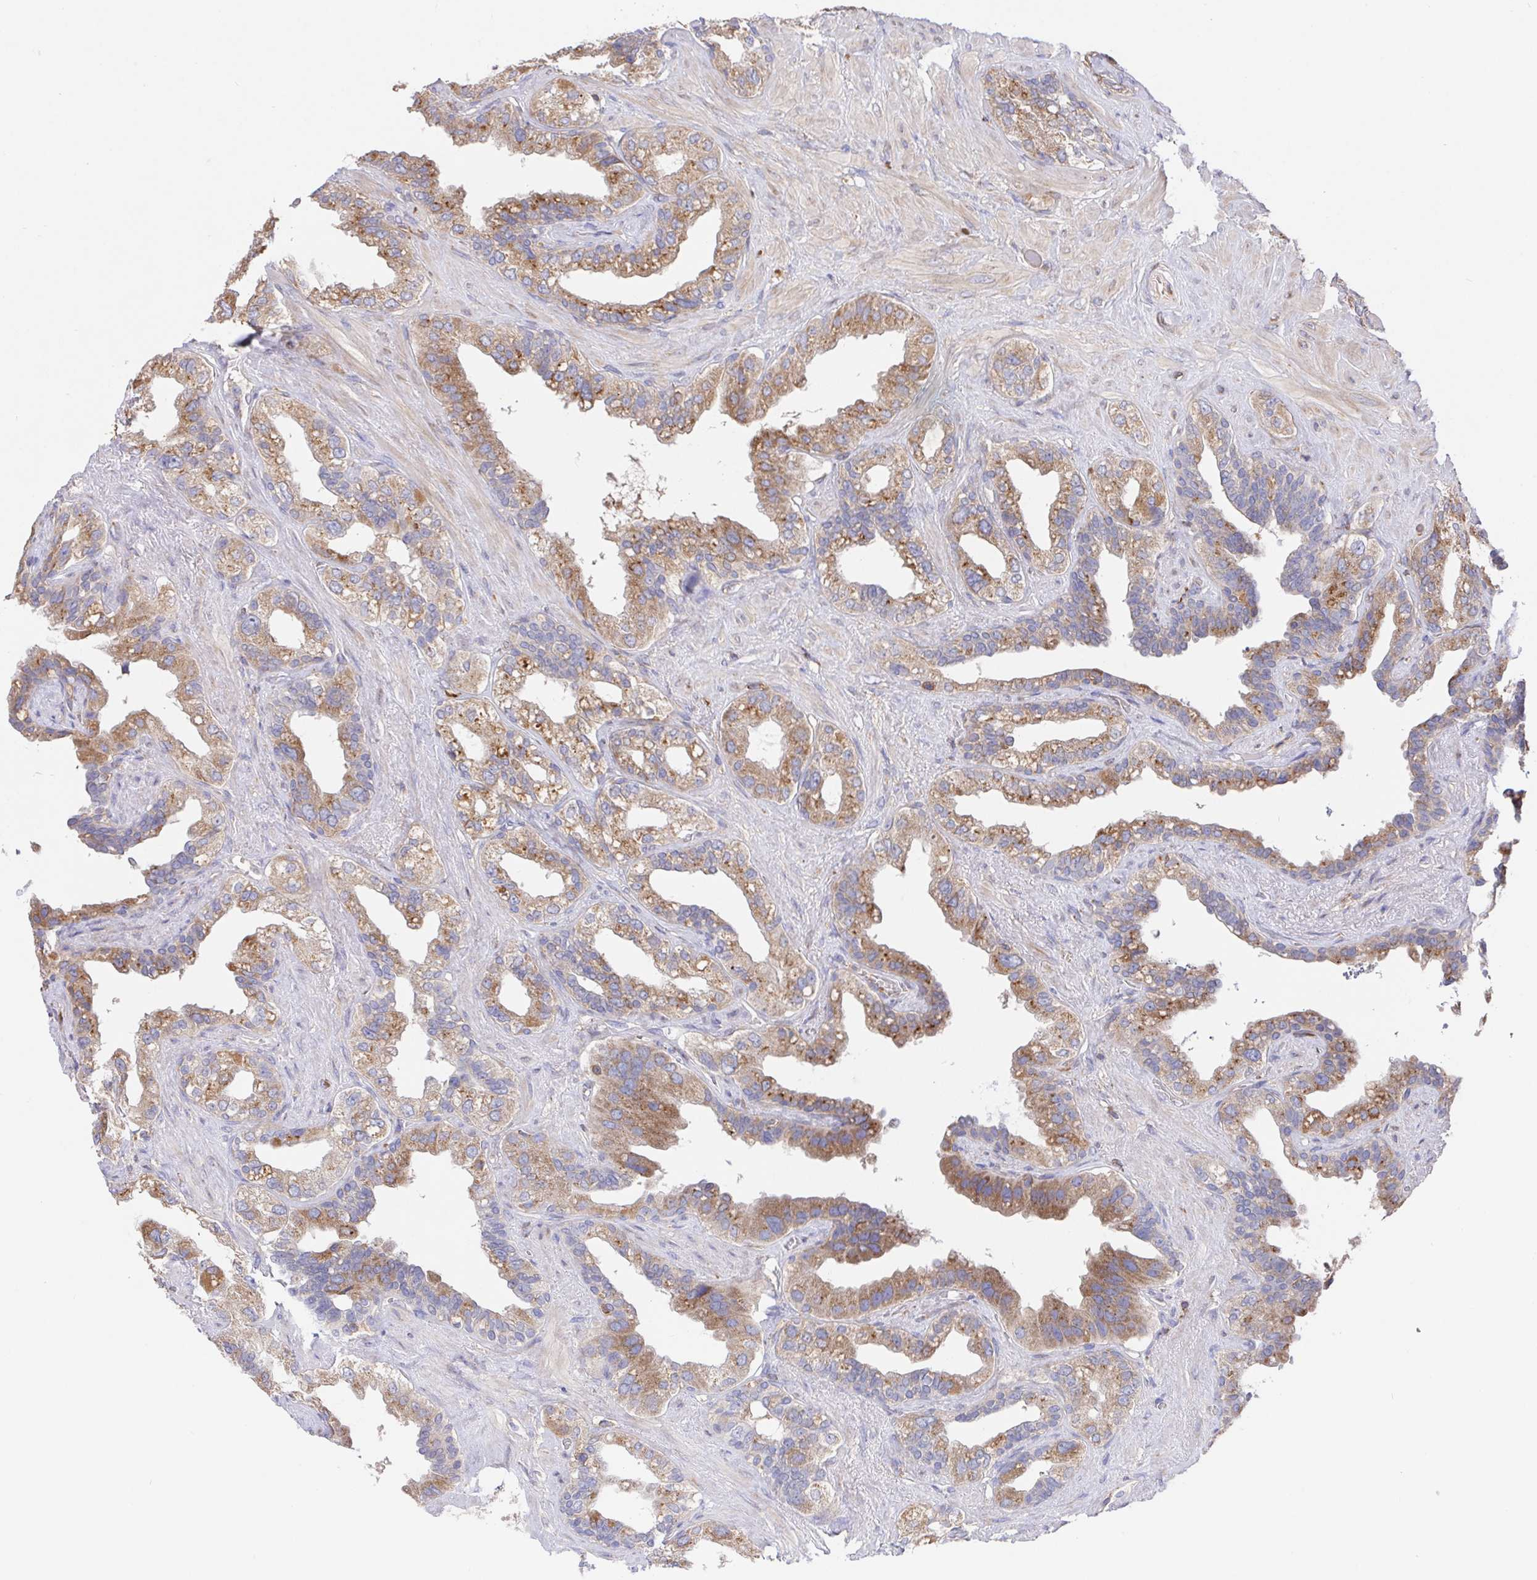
{"staining": {"intensity": "moderate", "quantity": ">75%", "location": "cytoplasmic/membranous"}, "tissue": "seminal vesicle", "cell_type": "Glandular cells", "image_type": "normal", "snomed": [{"axis": "morphology", "description": "Normal tissue, NOS"}, {"axis": "topography", "description": "Seminal veicle"}, {"axis": "topography", "description": "Peripheral nerve tissue"}], "caption": "Approximately >75% of glandular cells in benign seminal vesicle display moderate cytoplasmic/membranous protein positivity as visualized by brown immunohistochemical staining.", "gene": "FAM241A", "patient": {"sex": "male", "age": 76}}